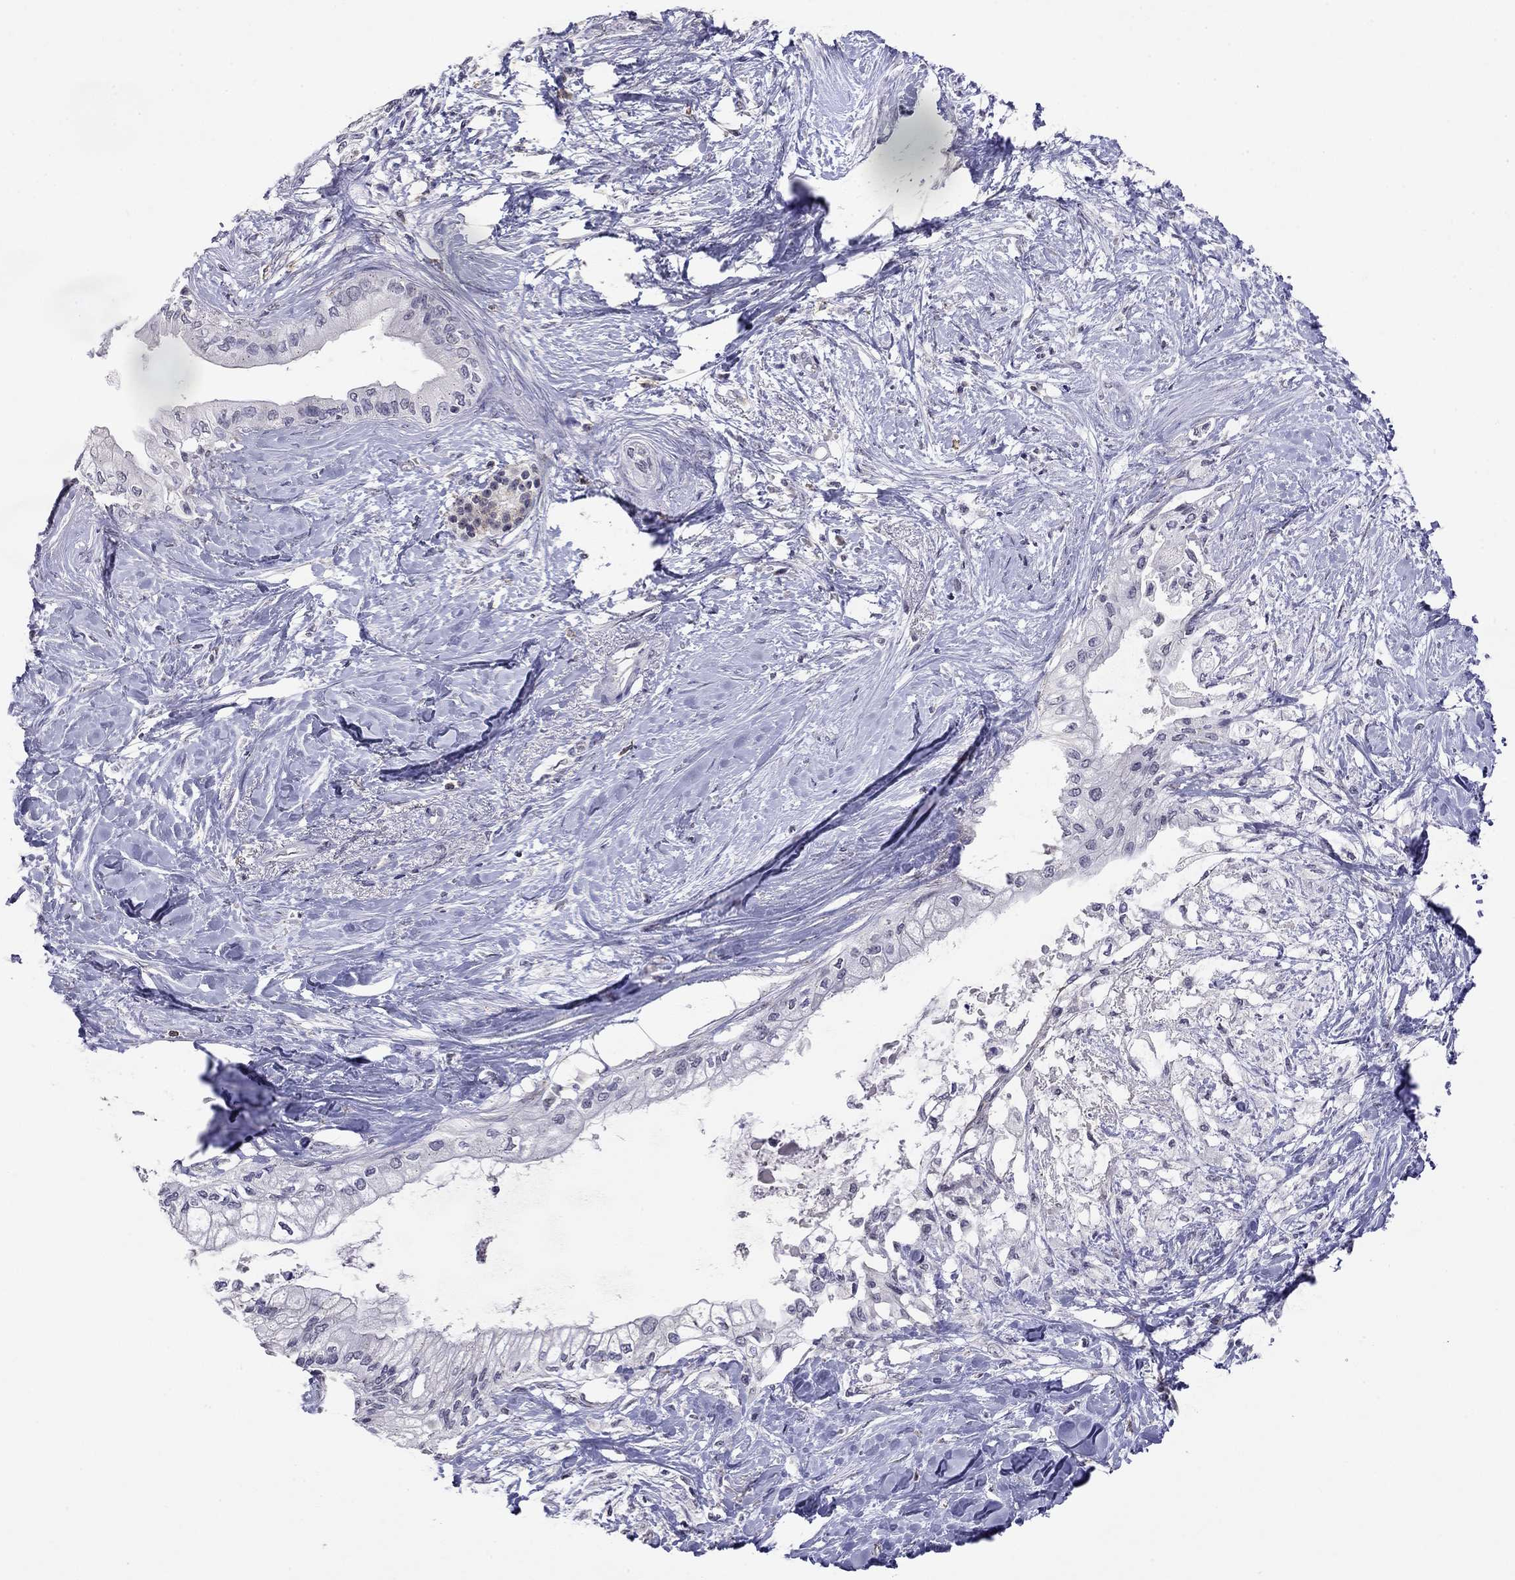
{"staining": {"intensity": "negative", "quantity": "none", "location": "none"}, "tissue": "pancreatic cancer", "cell_type": "Tumor cells", "image_type": "cancer", "snomed": [{"axis": "morphology", "description": "Normal tissue, NOS"}, {"axis": "morphology", "description": "Adenocarcinoma, NOS"}, {"axis": "topography", "description": "Pancreas"}, {"axis": "topography", "description": "Duodenum"}], "caption": "This is a histopathology image of immunohistochemistry (IHC) staining of pancreatic adenocarcinoma, which shows no expression in tumor cells.", "gene": "WNK3", "patient": {"sex": "female", "age": 60}}